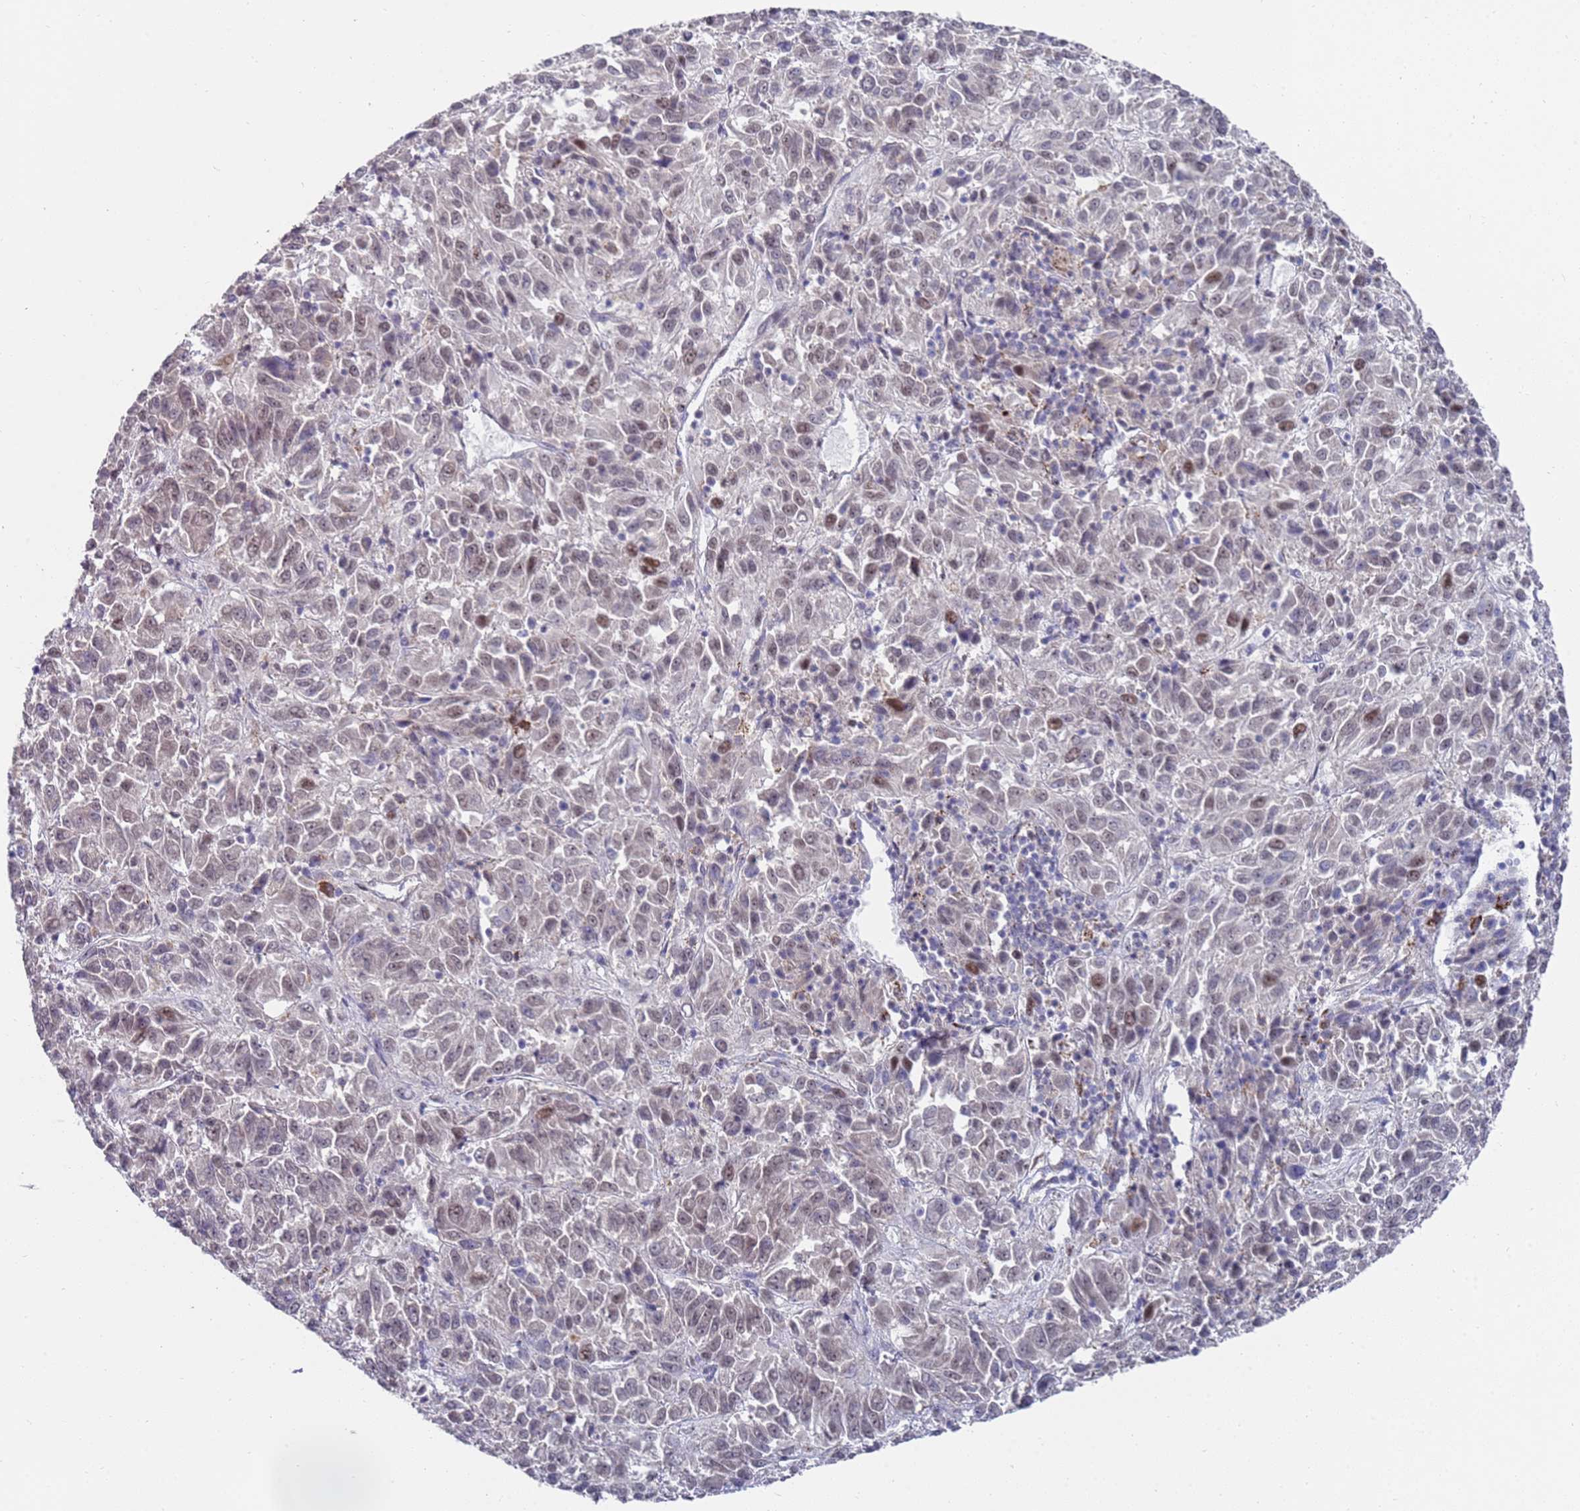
{"staining": {"intensity": "moderate", "quantity": "<25%", "location": "nuclear"}, "tissue": "melanoma", "cell_type": "Tumor cells", "image_type": "cancer", "snomed": [{"axis": "morphology", "description": "Malignant melanoma, Metastatic site"}, {"axis": "topography", "description": "Lung"}], "caption": "A low amount of moderate nuclear staining is present in approximately <25% of tumor cells in melanoma tissue. The staining was performed using DAB (3,3'-diaminobenzidine) to visualize the protein expression in brown, while the nuclei were stained in blue with hematoxylin (Magnification: 20x).", "gene": "COPS6", "patient": {"sex": "male", "age": 64}}